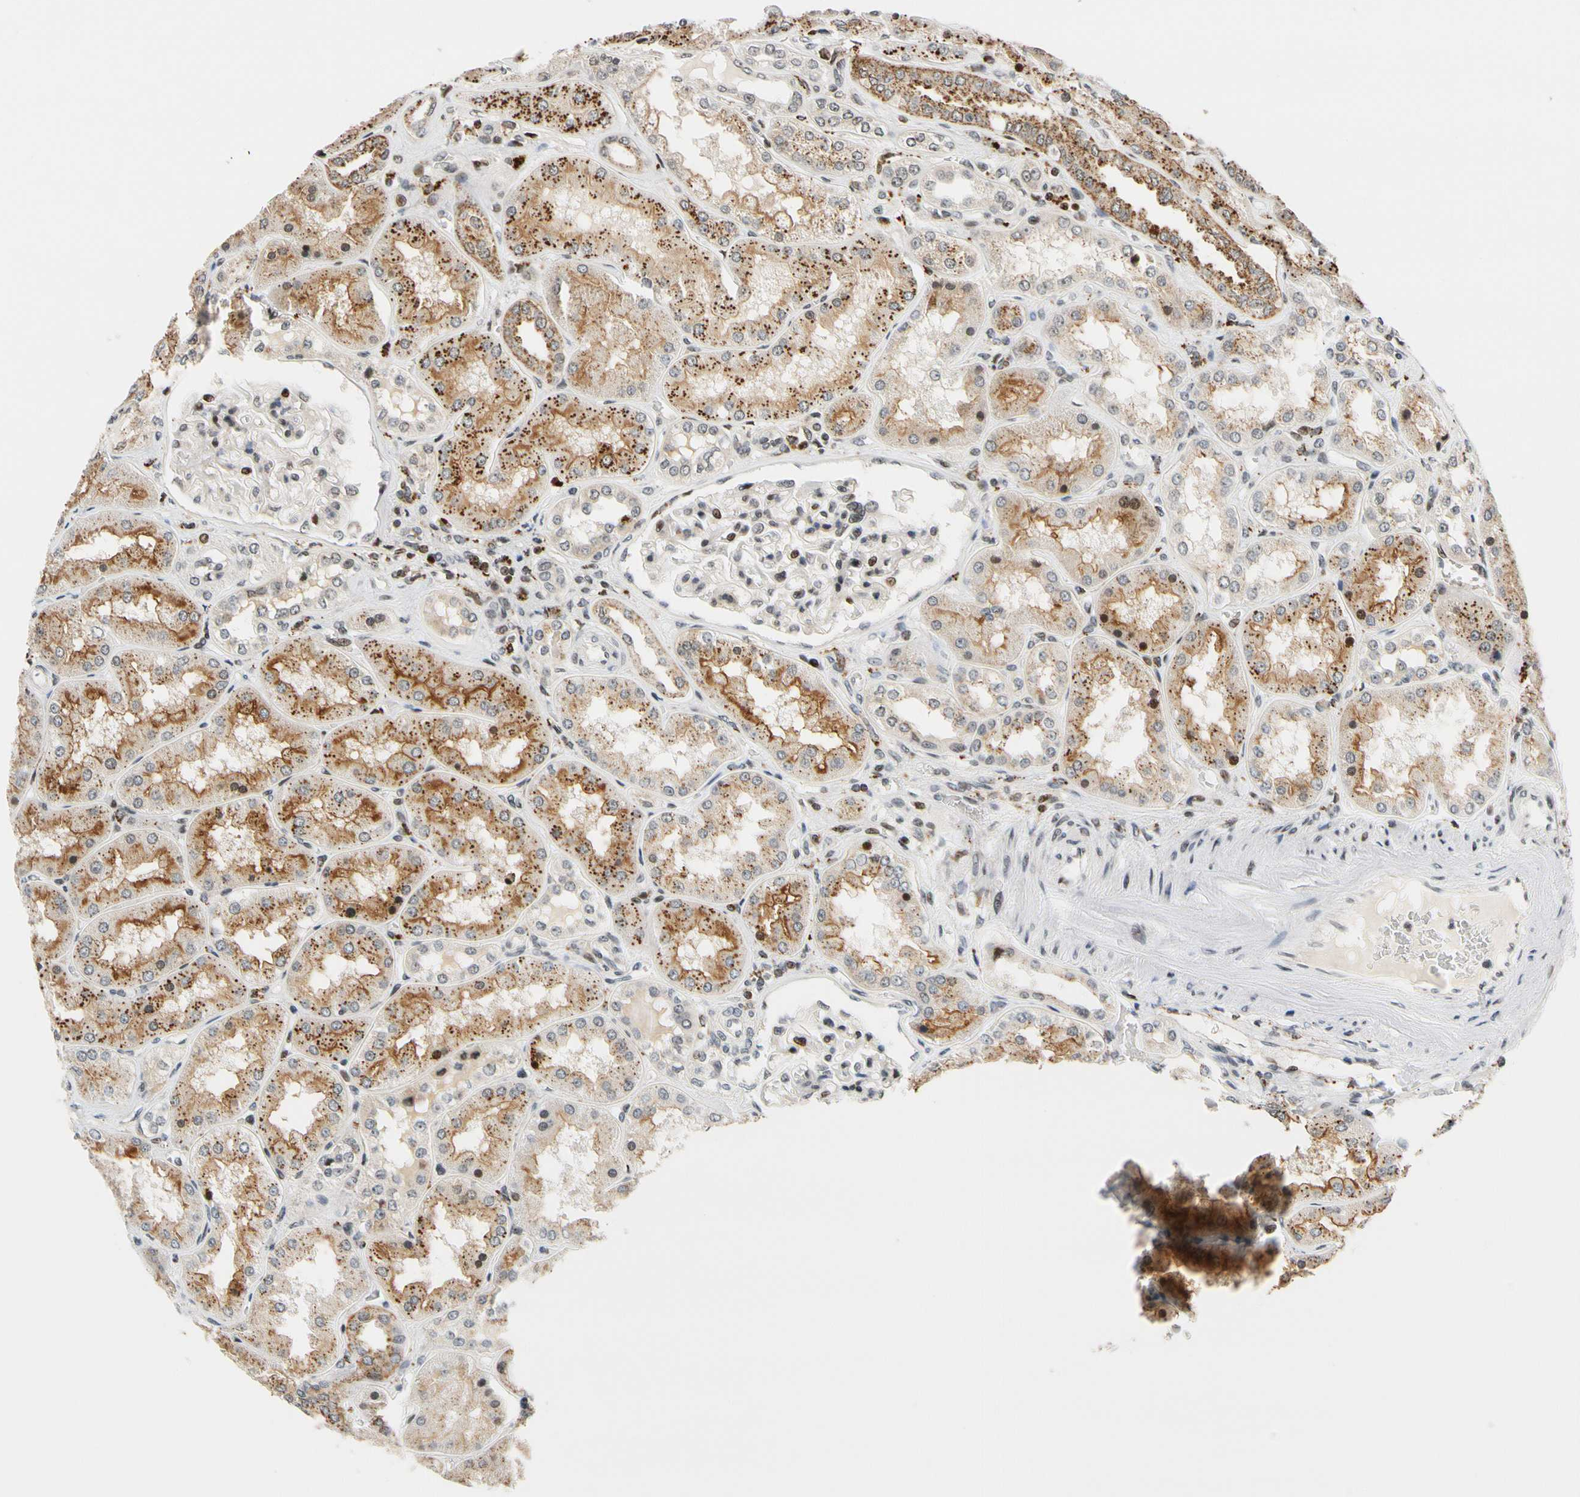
{"staining": {"intensity": "moderate", "quantity": "<25%", "location": "nuclear"}, "tissue": "kidney", "cell_type": "Cells in glomeruli", "image_type": "normal", "snomed": [{"axis": "morphology", "description": "Normal tissue, NOS"}, {"axis": "topography", "description": "Kidney"}], "caption": "Cells in glomeruli show low levels of moderate nuclear staining in about <25% of cells in normal kidney. The protein is shown in brown color, while the nuclei are stained blue.", "gene": "CDK7", "patient": {"sex": "female", "age": 56}}